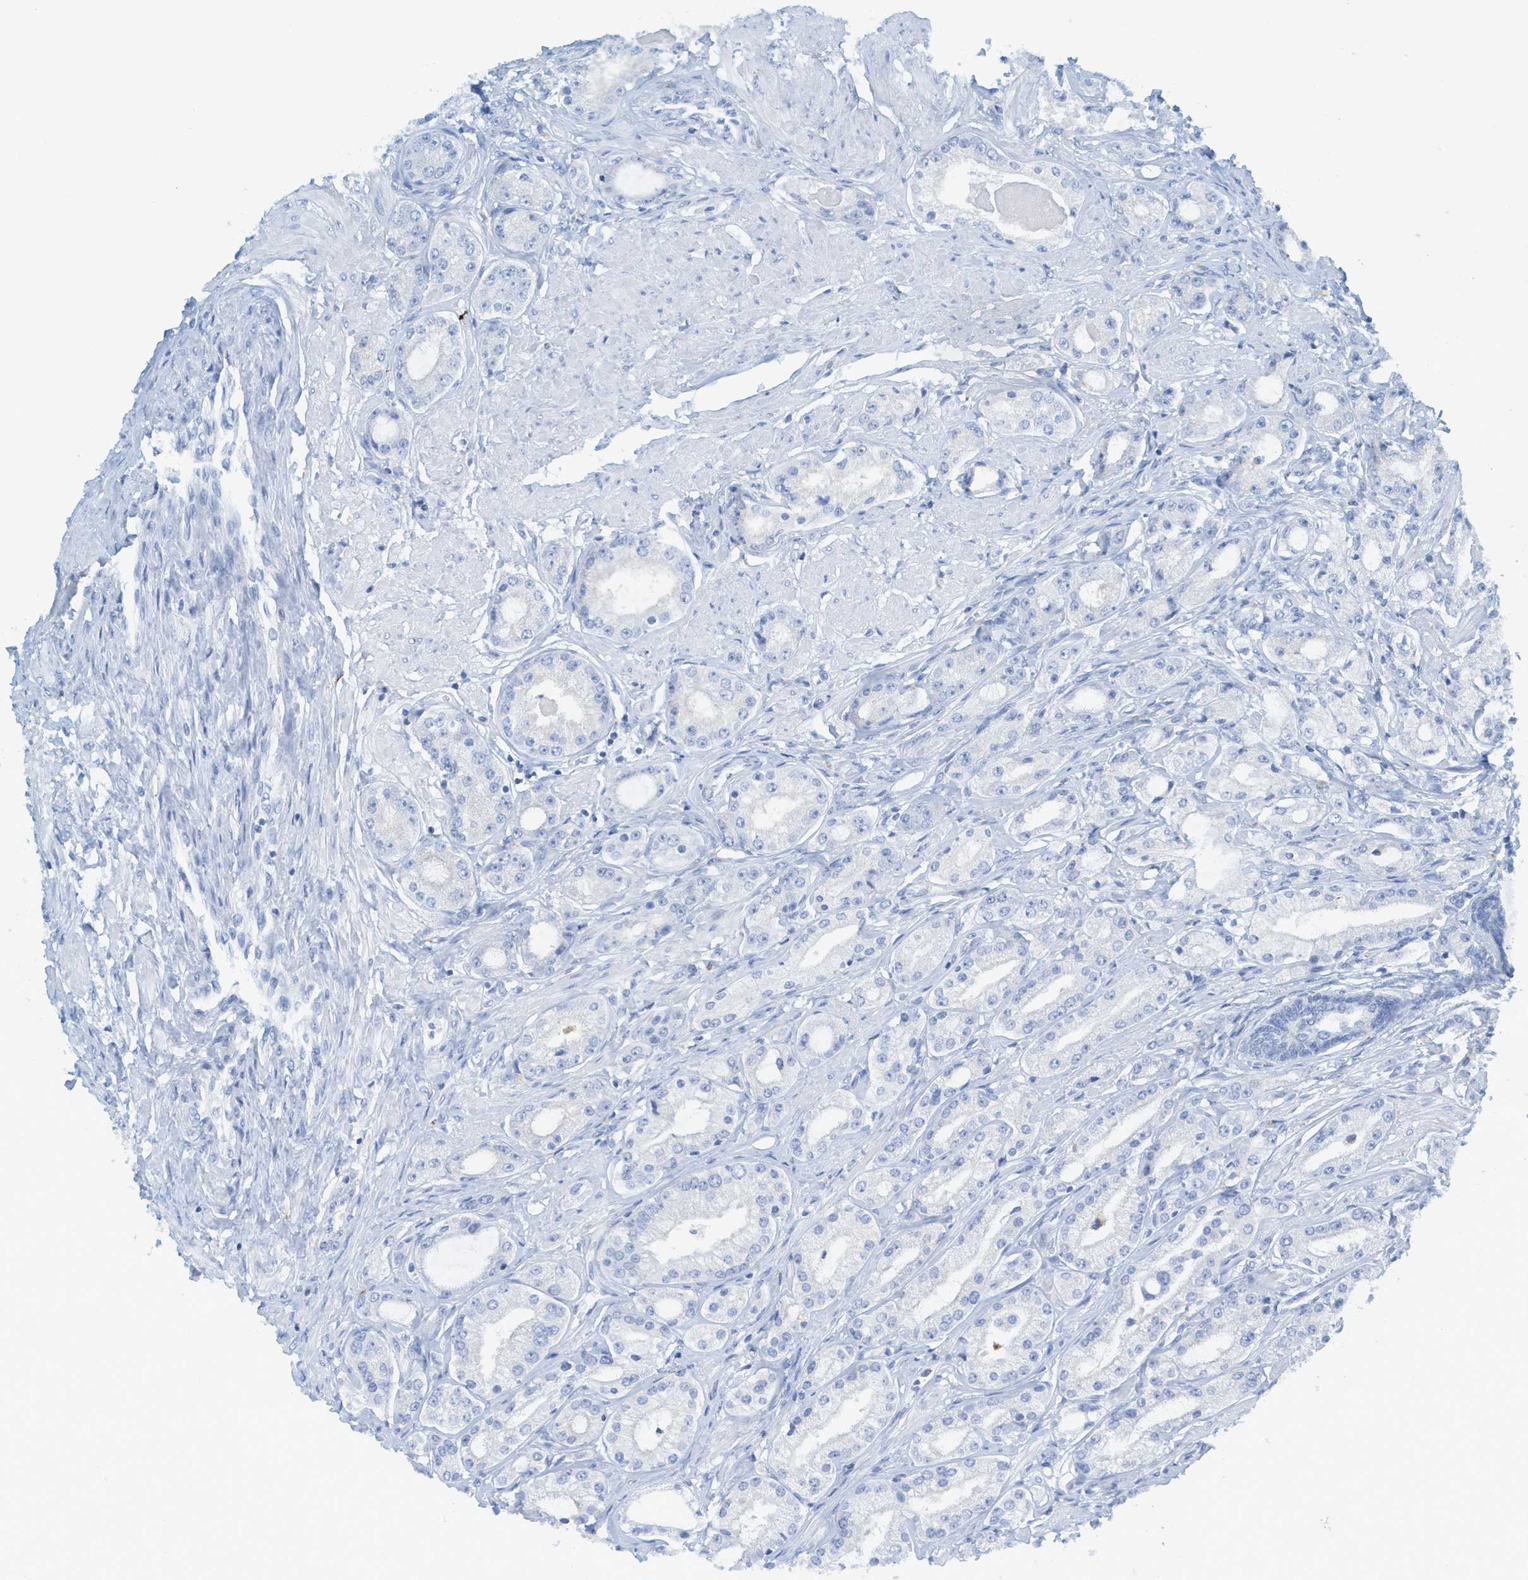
{"staining": {"intensity": "negative", "quantity": "none", "location": "none"}, "tissue": "prostate cancer", "cell_type": "Tumor cells", "image_type": "cancer", "snomed": [{"axis": "morphology", "description": "Adenocarcinoma, Low grade"}, {"axis": "topography", "description": "Prostate"}], "caption": "Immunohistochemical staining of human prostate cancer displays no significant expression in tumor cells.", "gene": "C21orf62", "patient": {"sex": "male", "age": 63}}